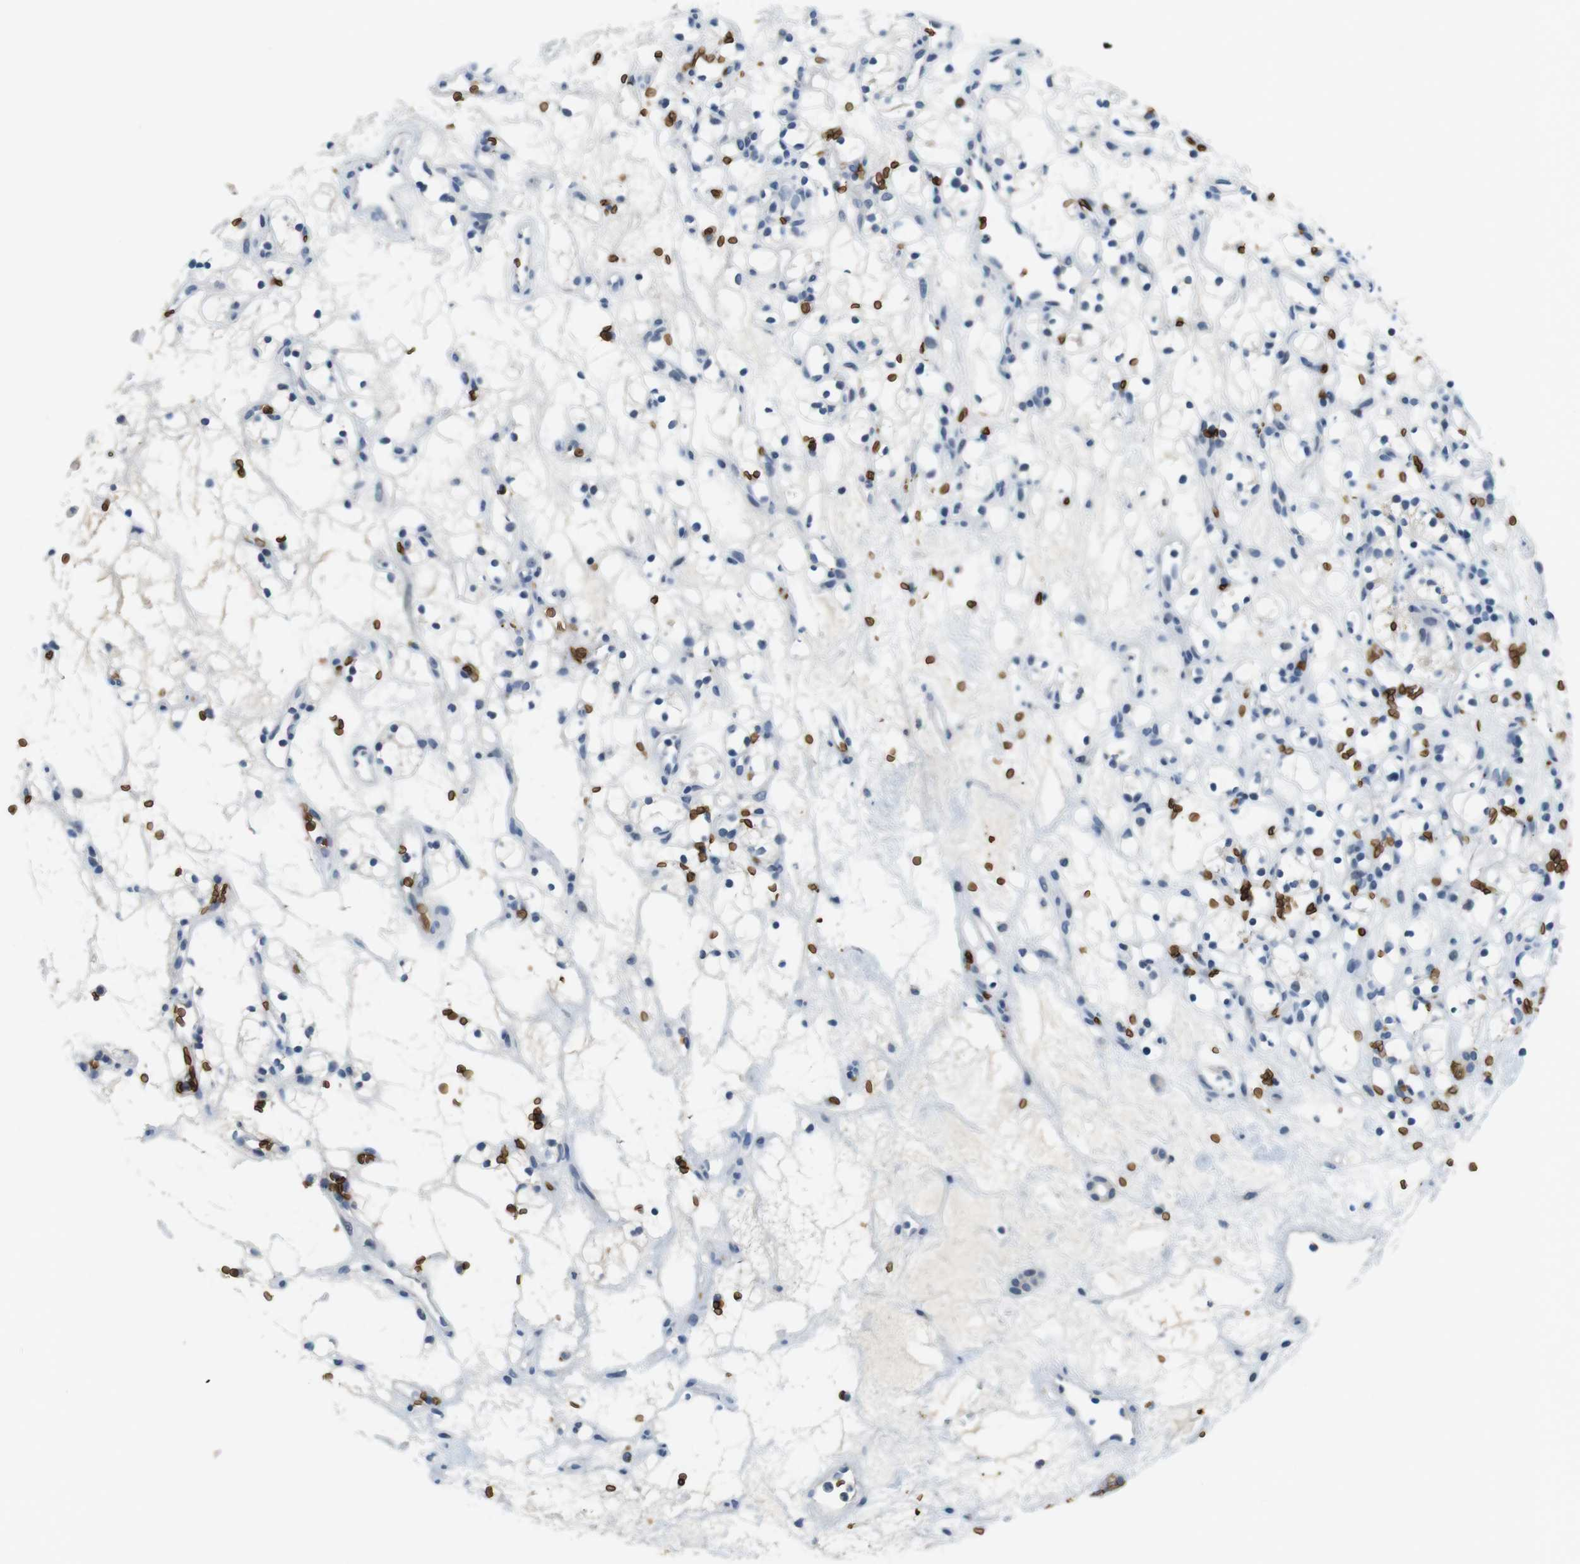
{"staining": {"intensity": "negative", "quantity": "none", "location": "none"}, "tissue": "renal cancer", "cell_type": "Tumor cells", "image_type": "cancer", "snomed": [{"axis": "morphology", "description": "Adenocarcinoma, NOS"}, {"axis": "topography", "description": "Kidney"}], "caption": "DAB immunohistochemical staining of adenocarcinoma (renal) reveals no significant positivity in tumor cells.", "gene": "SLC4A1", "patient": {"sex": "female", "age": 60}}